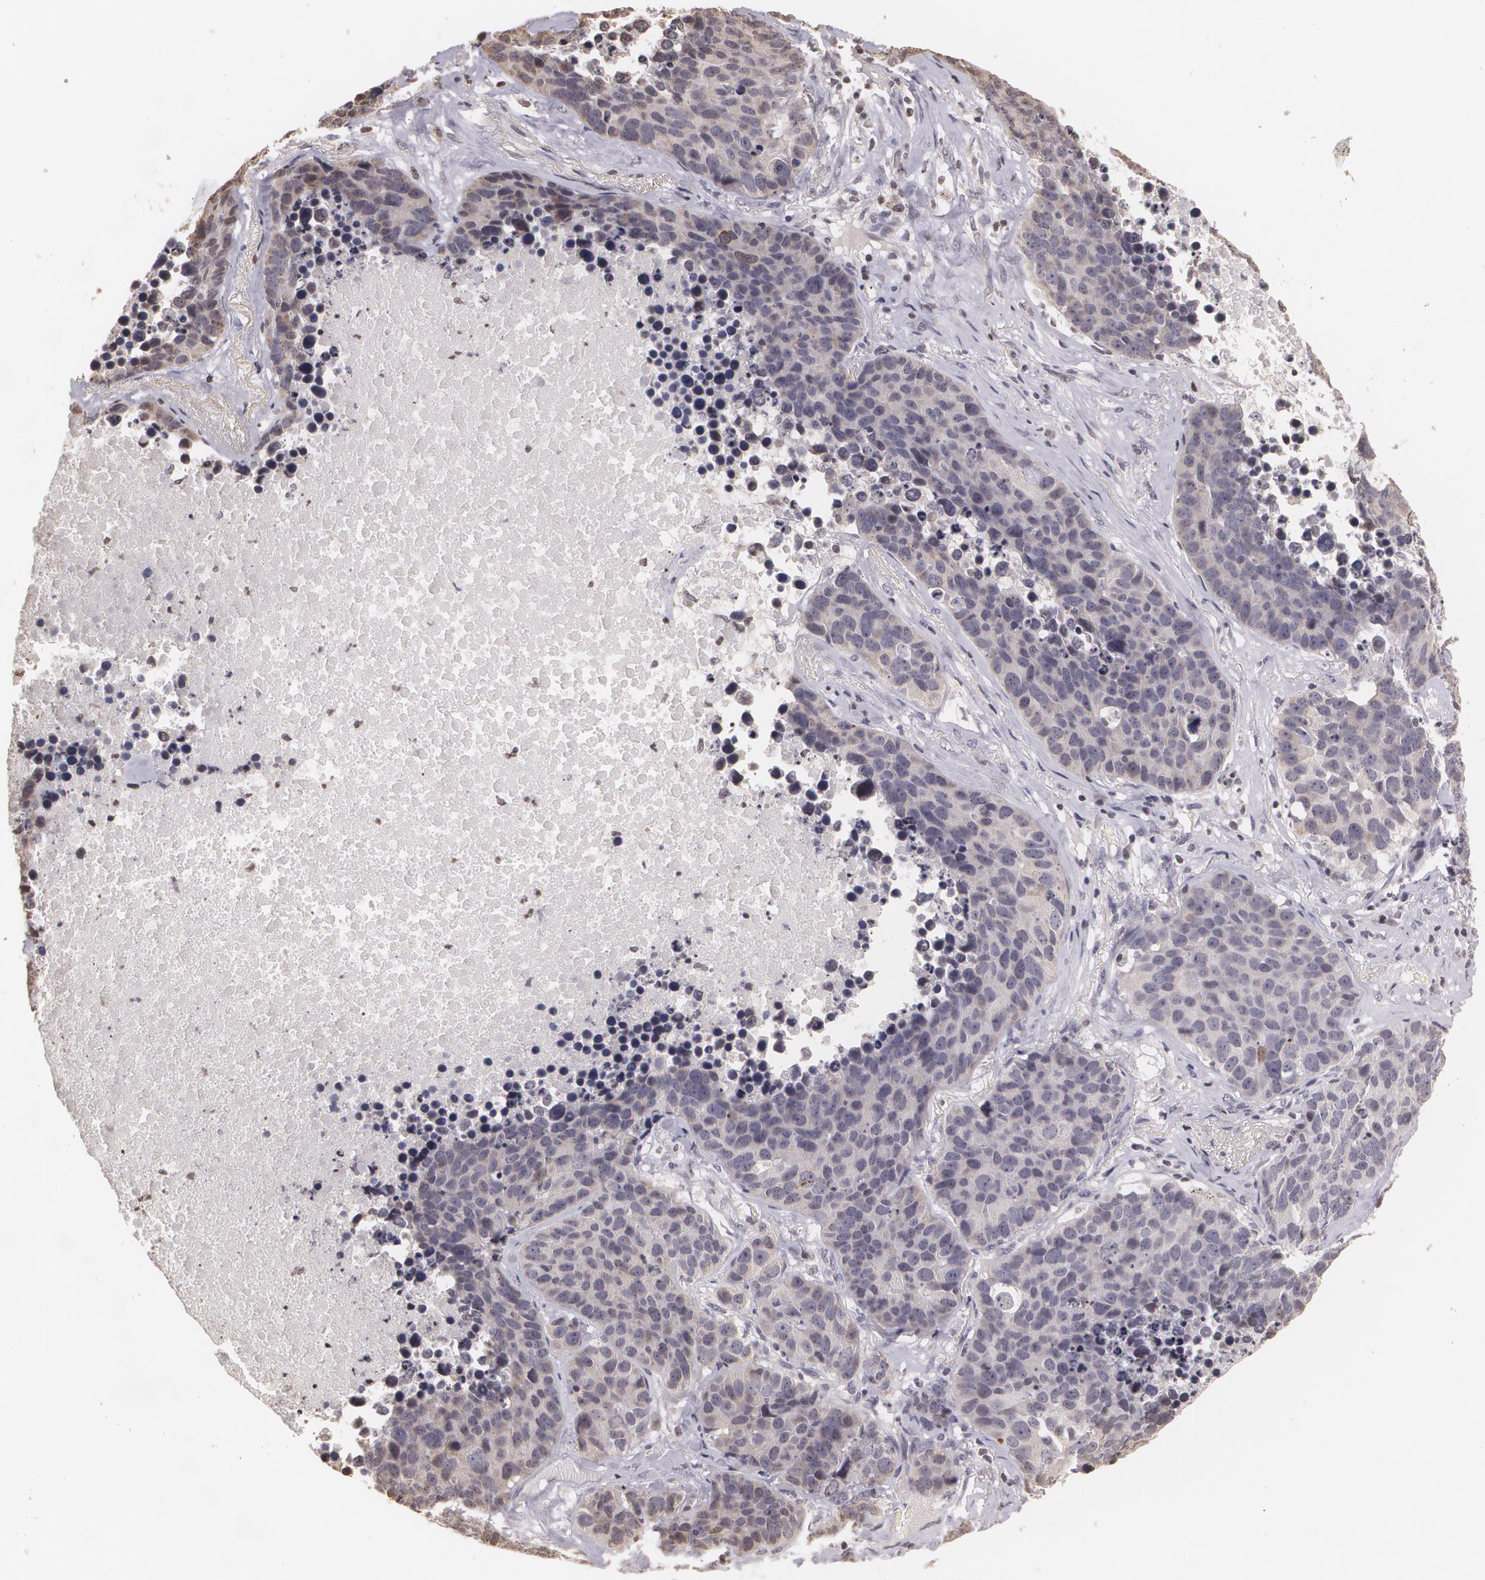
{"staining": {"intensity": "negative", "quantity": "none", "location": "none"}, "tissue": "lung cancer", "cell_type": "Tumor cells", "image_type": "cancer", "snomed": [{"axis": "morphology", "description": "Carcinoid, malignant, NOS"}, {"axis": "topography", "description": "Lung"}], "caption": "IHC micrograph of lung cancer (carcinoid (malignant)) stained for a protein (brown), which displays no staining in tumor cells.", "gene": "THRB", "patient": {"sex": "male", "age": 60}}